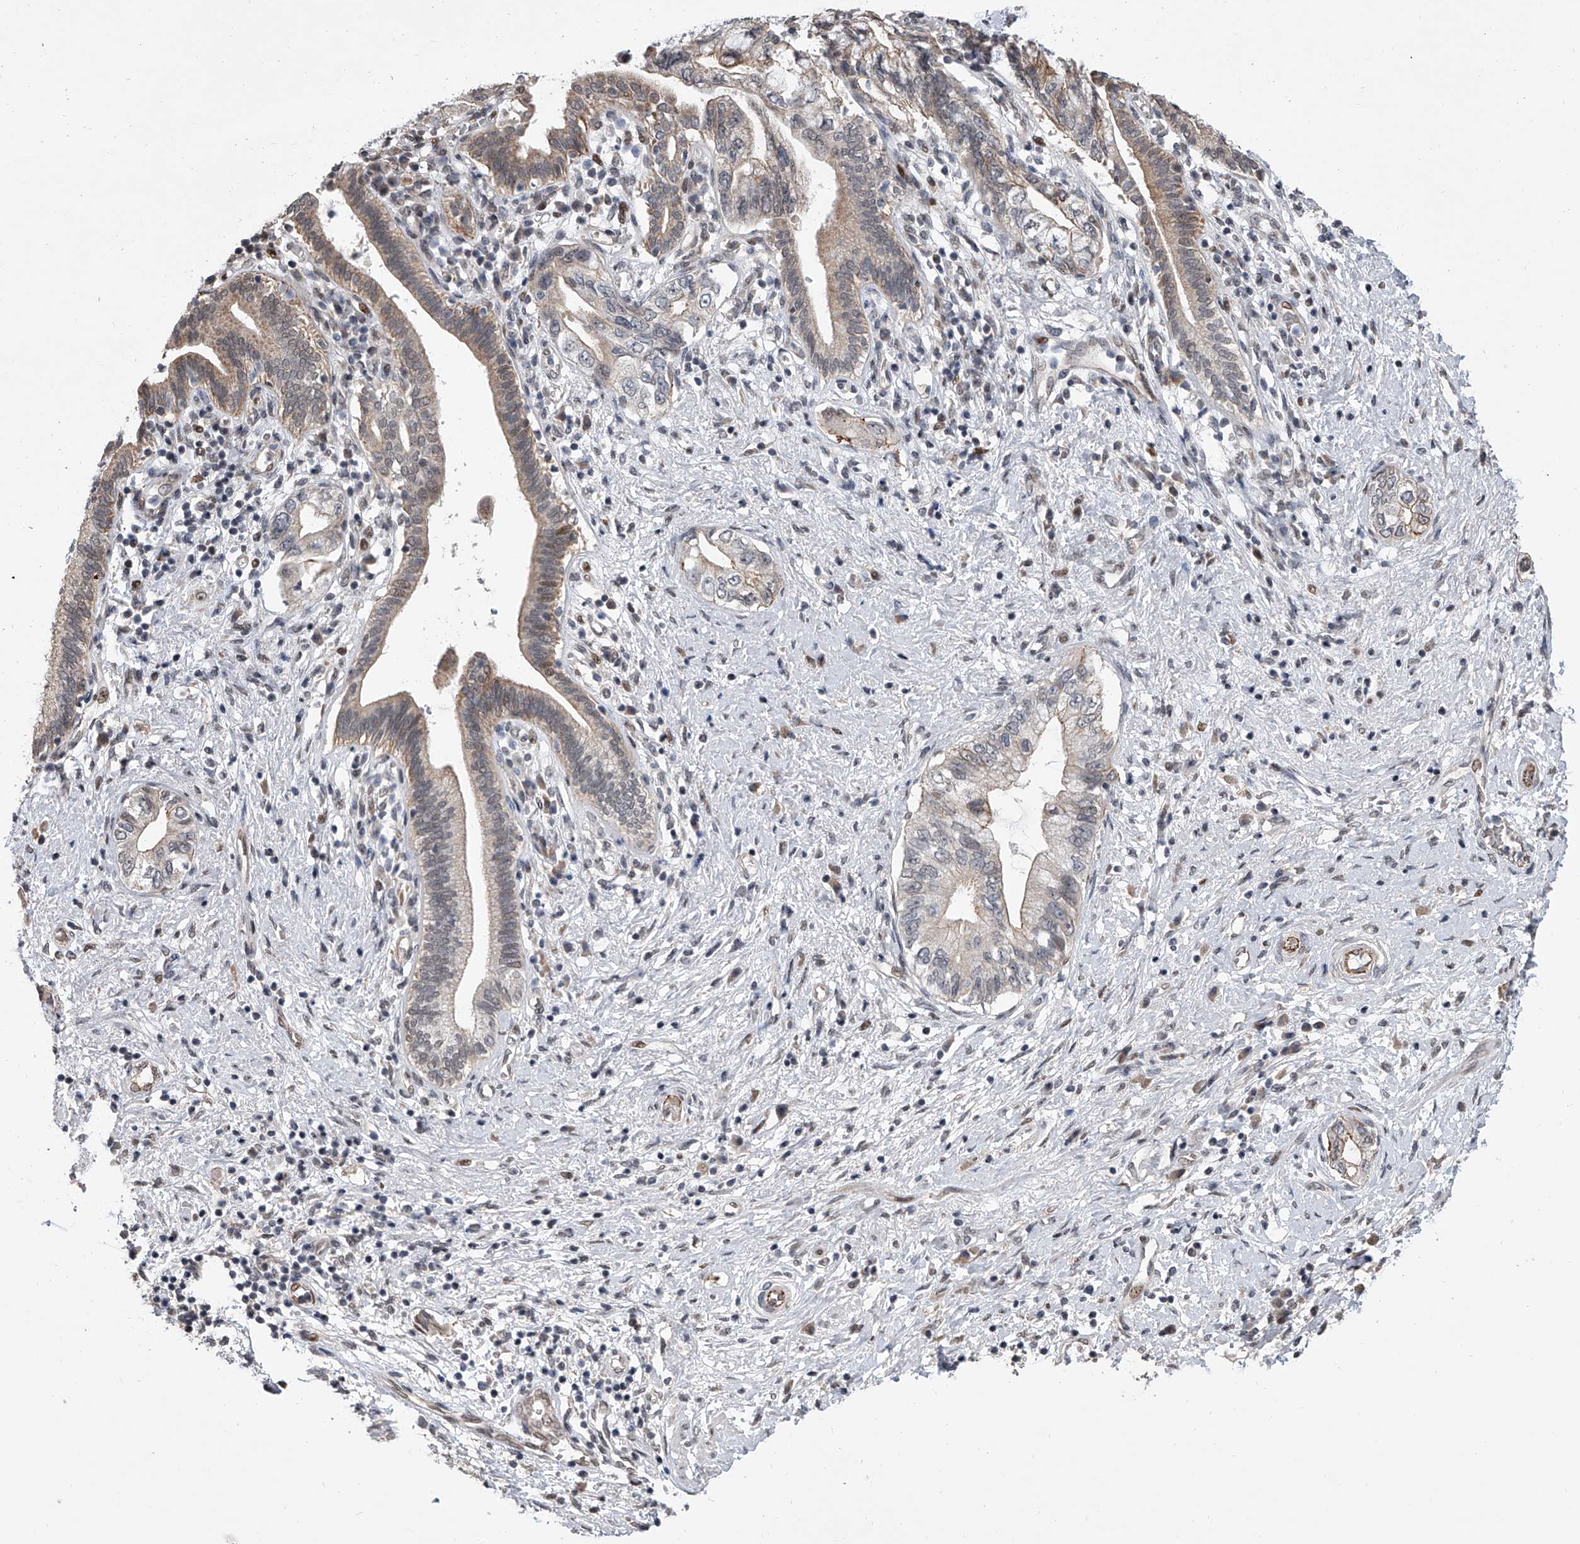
{"staining": {"intensity": "weak", "quantity": "<25%", "location": "cytoplasmic/membranous"}, "tissue": "pancreatic cancer", "cell_type": "Tumor cells", "image_type": "cancer", "snomed": [{"axis": "morphology", "description": "Adenocarcinoma, NOS"}, {"axis": "topography", "description": "Pancreas"}], "caption": "This is a histopathology image of immunohistochemistry staining of pancreatic cancer, which shows no positivity in tumor cells.", "gene": "ZNF426", "patient": {"sex": "female", "age": 73}}